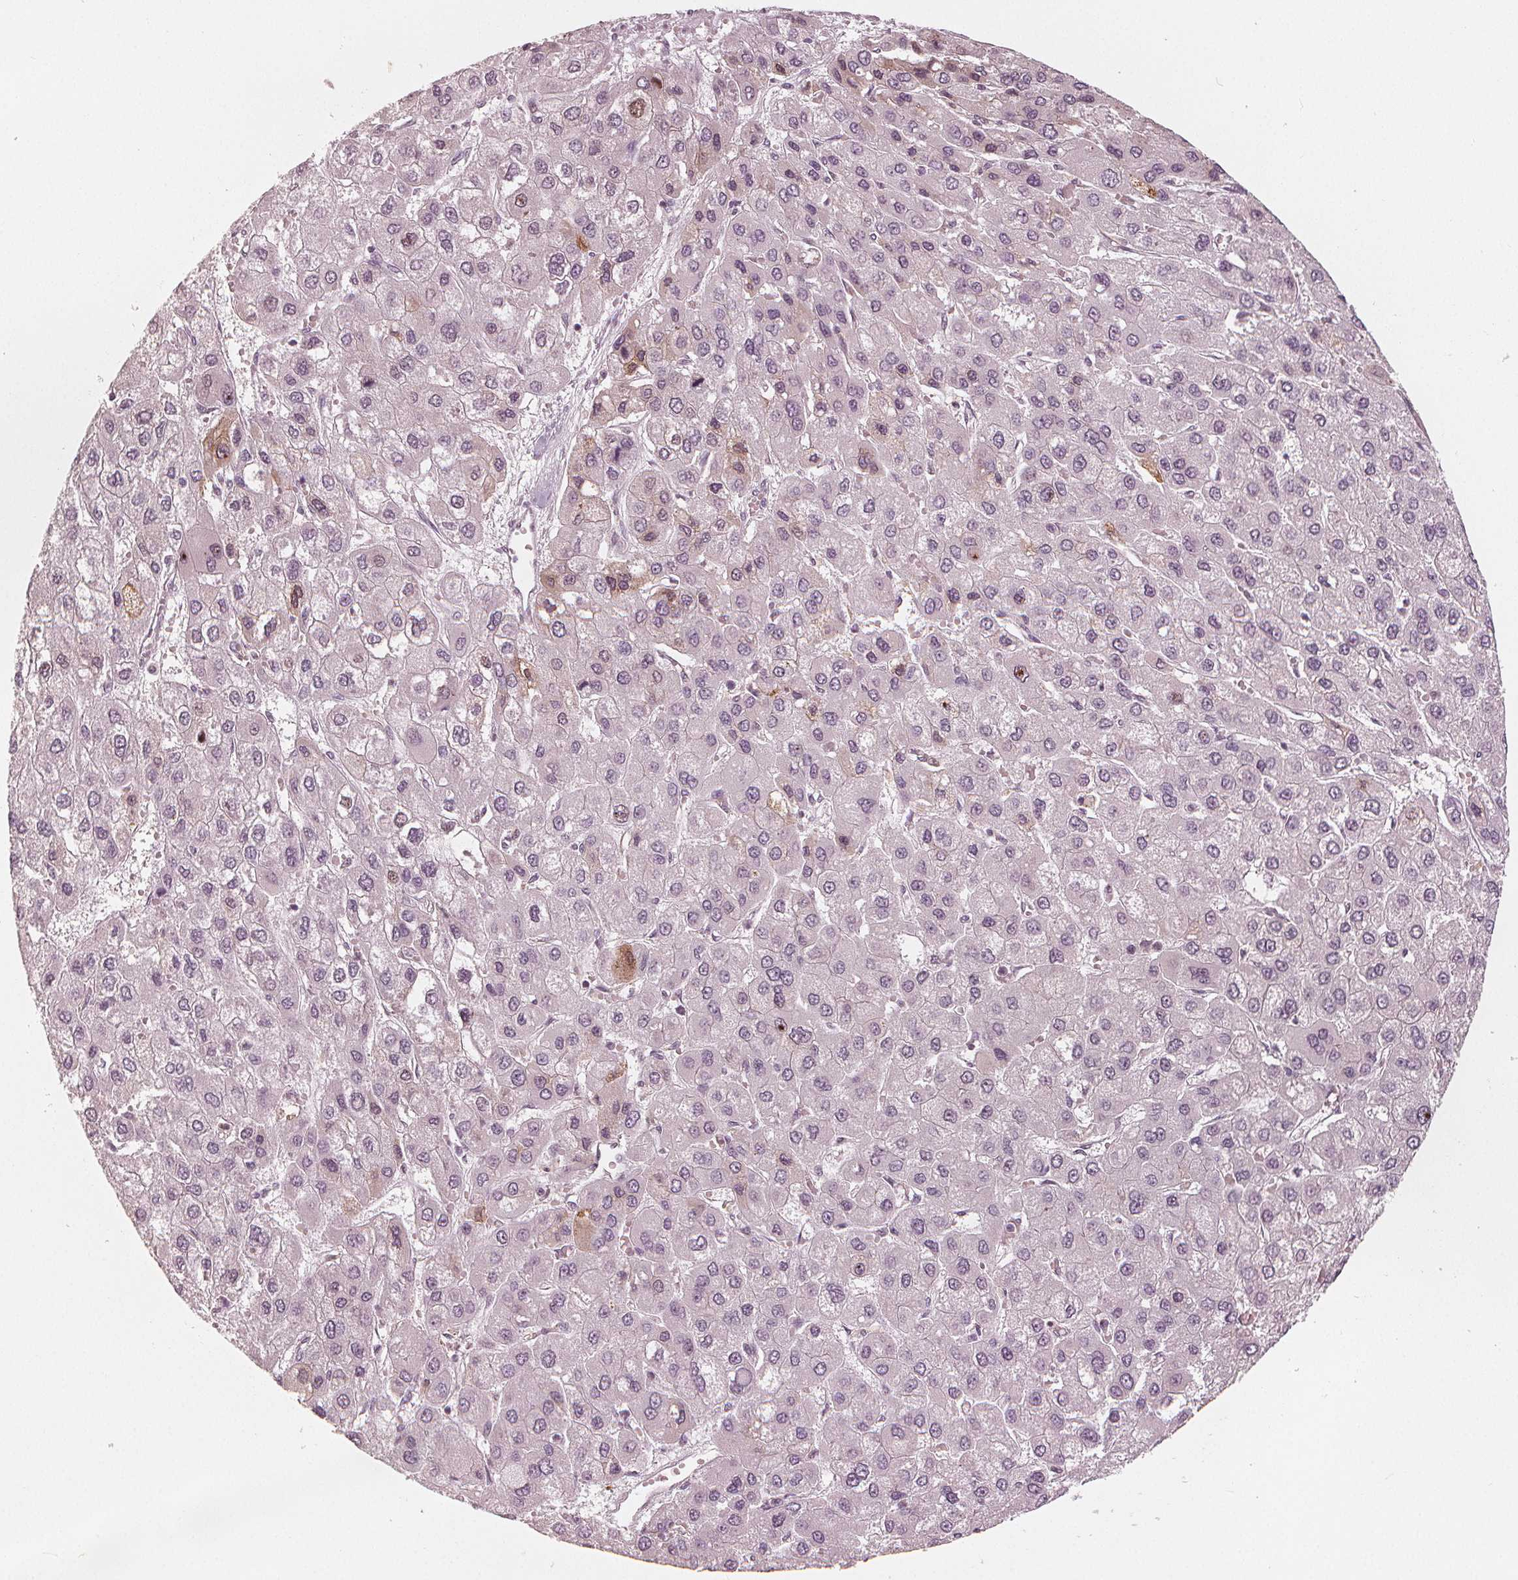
{"staining": {"intensity": "moderate", "quantity": "<25%", "location": "cytoplasmic/membranous,nuclear"}, "tissue": "liver cancer", "cell_type": "Tumor cells", "image_type": "cancer", "snomed": [{"axis": "morphology", "description": "Carcinoma, Hepatocellular, NOS"}, {"axis": "topography", "description": "Liver"}], "caption": "Liver cancer stained with DAB (3,3'-diaminobenzidine) IHC shows low levels of moderate cytoplasmic/membranous and nuclear staining in about <25% of tumor cells. The staining is performed using DAB (3,3'-diaminobenzidine) brown chromogen to label protein expression. The nuclei are counter-stained blue using hematoxylin.", "gene": "SQSTM1", "patient": {"sex": "female", "age": 41}}